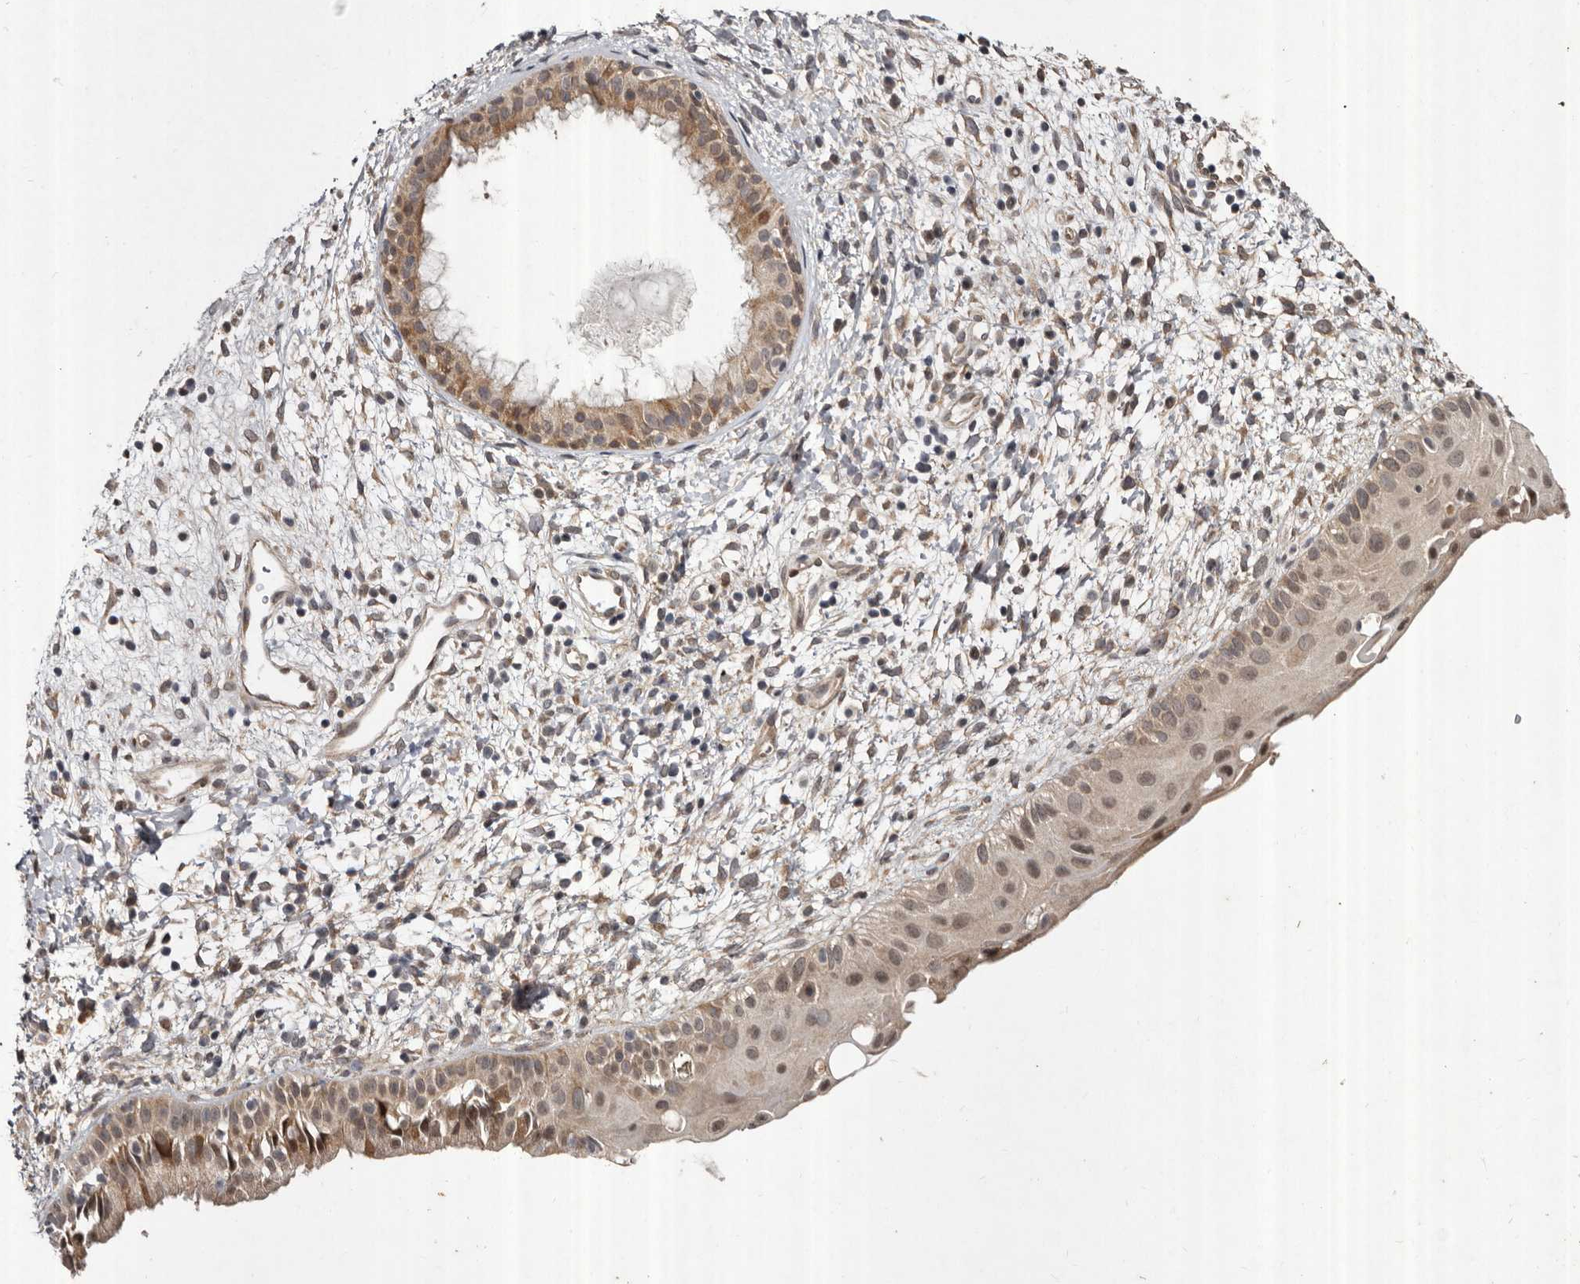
{"staining": {"intensity": "moderate", "quantity": ">75%", "location": "cytoplasmic/membranous,nuclear"}, "tissue": "nasopharynx", "cell_type": "Respiratory epithelial cells", "image_type": "normal", "snomed": [{"axis": "morphology", "description": "Normal tissue, NOS"}, {"axis": "topography", "description": "Nasopharynx"}], "caption": "An IHC image of unremarkable tissue is shown. Protein staining in brown shows moderate cytoplasmic/membranous,nuclear positivity in nasopharynx within respiratory epithelial cells.", "gene": "ABL1", "patient": {"sex": "male", "age": 22}}